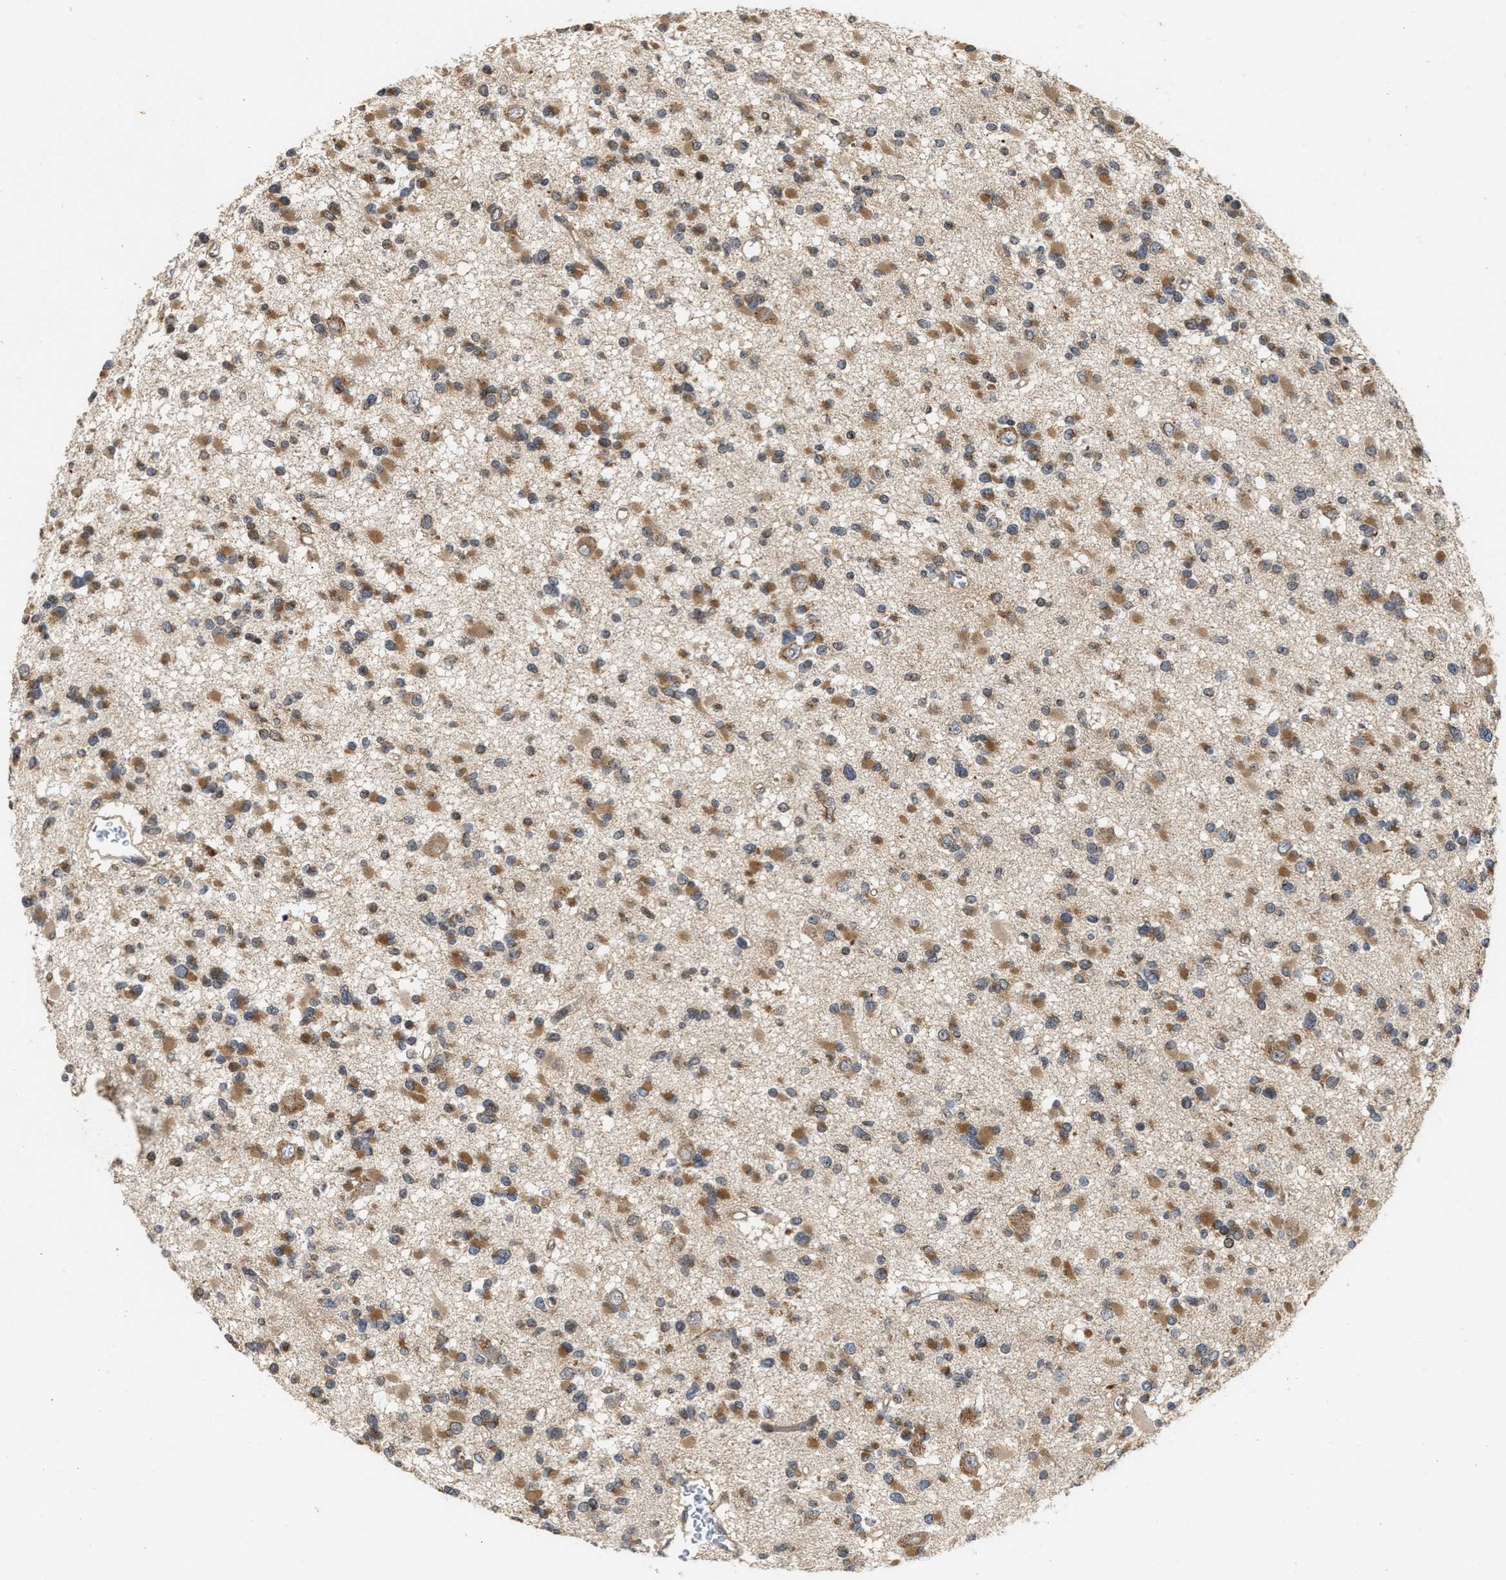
{"staining": {"intensity": "moderate", "quantity": ">75%", "location": "cytoplasmic/membranous"}, "tissue": "glioma", "cell_type": "Tumor cells", "image_type": "cancer", "snomed": [{"axis": "morphology", "description": "Glioma, malignant, Low grade"}, {"axis": "topography", "description": "Brain"}], "caption": "A brown stain labels moderate cytoplasmic/membranous expression of a protein in glioma tumor cells. The staining was performed using DAB (3,3'-diaminobenzidine) to visualize the protein expression in brown, while the nuclei were stained in blue with hematoxylin (Magnification: 20x).", "gene": "SAR1A", "patient": {"sex": "female", "age": 22}}